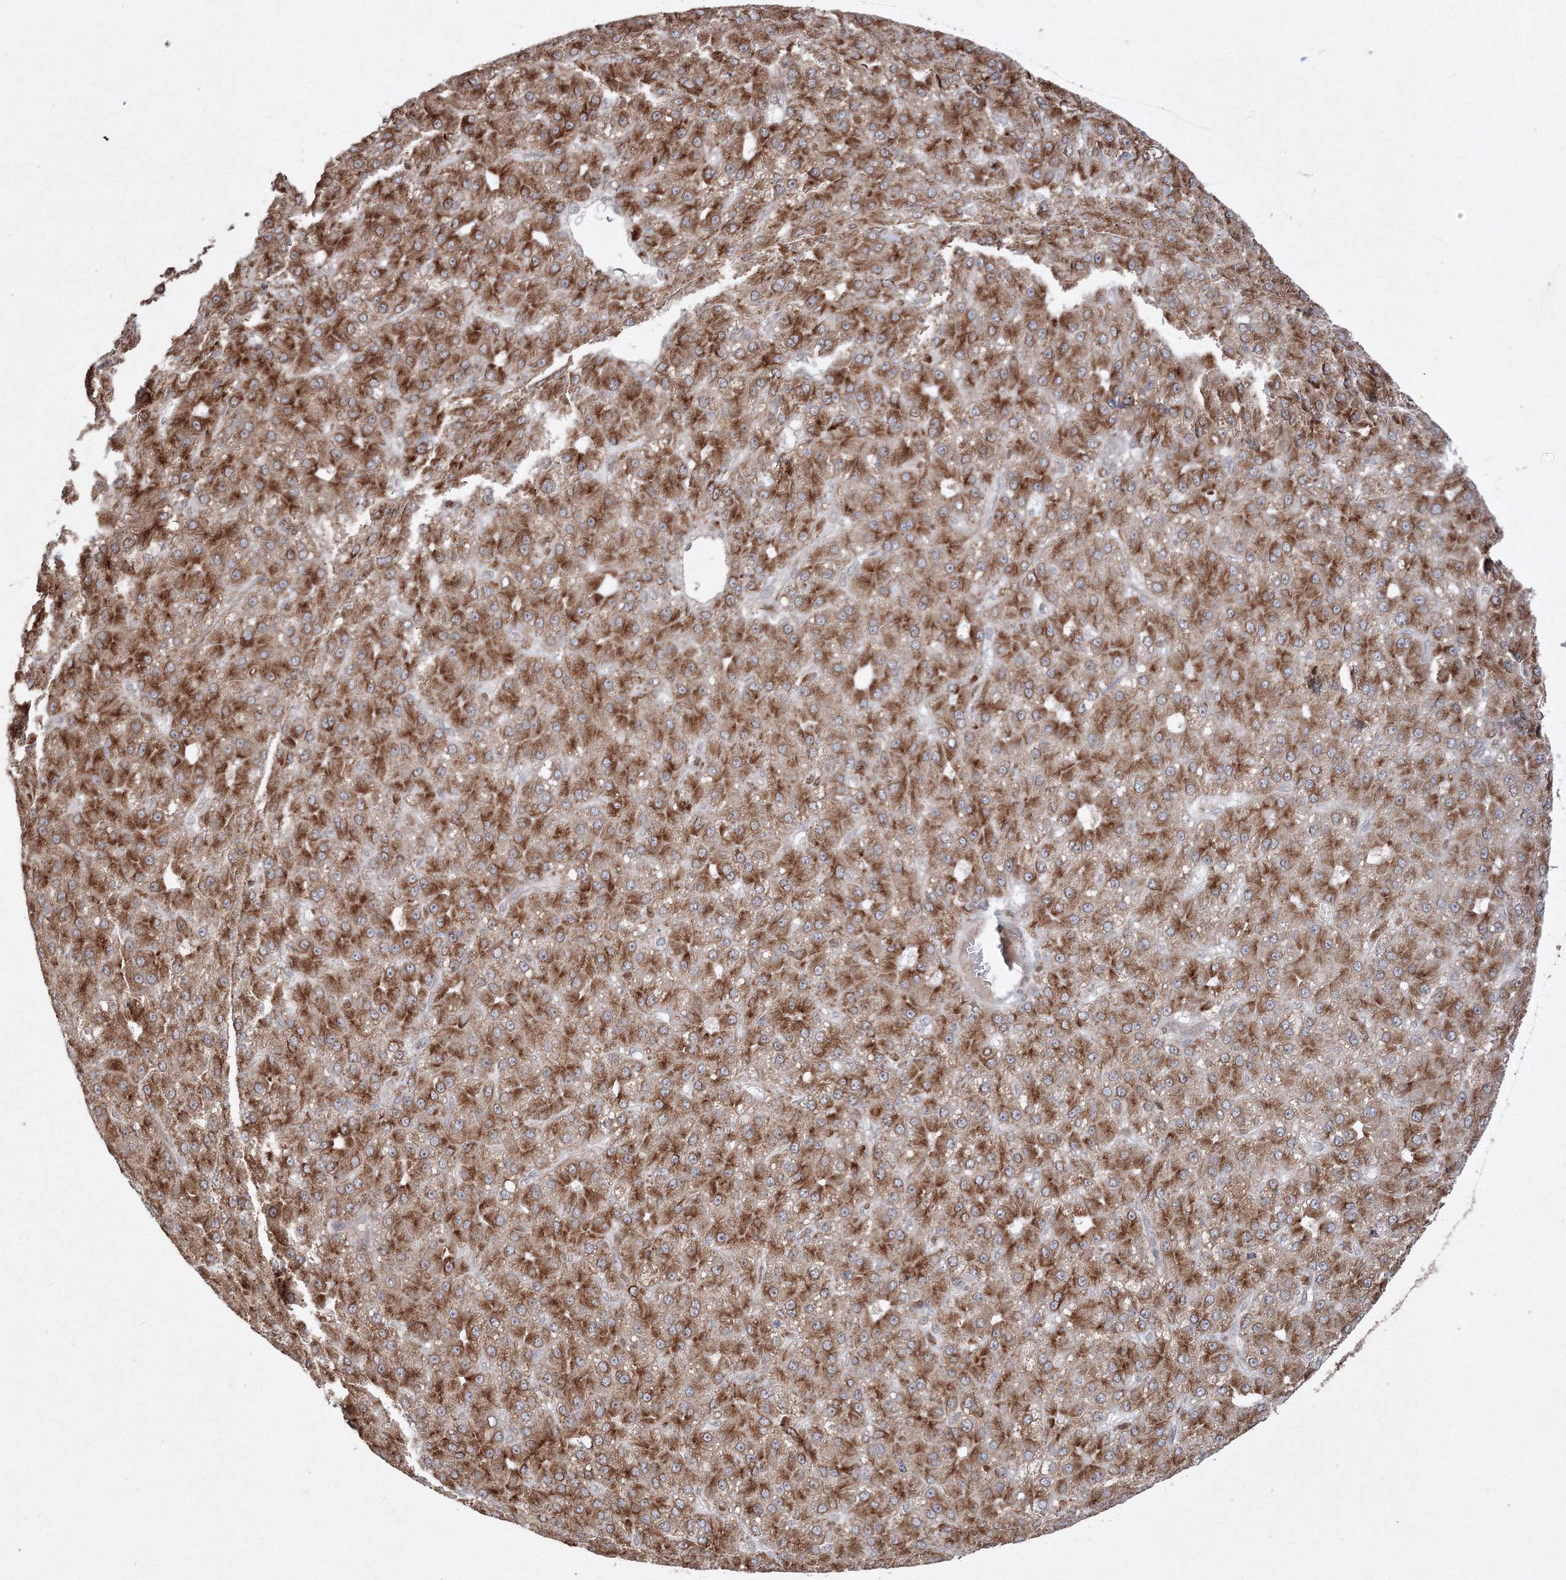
{"staining": {"intensity": "strong", "quantity": ">75%", "location": "cytoplasmic/membranous"}, "tissue": "liver cancer", "cell_type": "Tumor cells", "image_type": "cancer", "snomed": [{"axis": "morphology", "description": "Carcinoma, Hepatocellular, NOS"}, {"axis": "topography", "description": "Liver"}], "caption": "The micrograph exhibits a brown stain indicating the presence of a protein in the cytoplasmic/membranous of tumor cells in liver cancer (hepatocellular carcinoma). (brown staining indicates protein expression, while blue staining denotes nuclei).", "gene": "TMEM50B", "patient": {"sex": "male", "age": 67}}